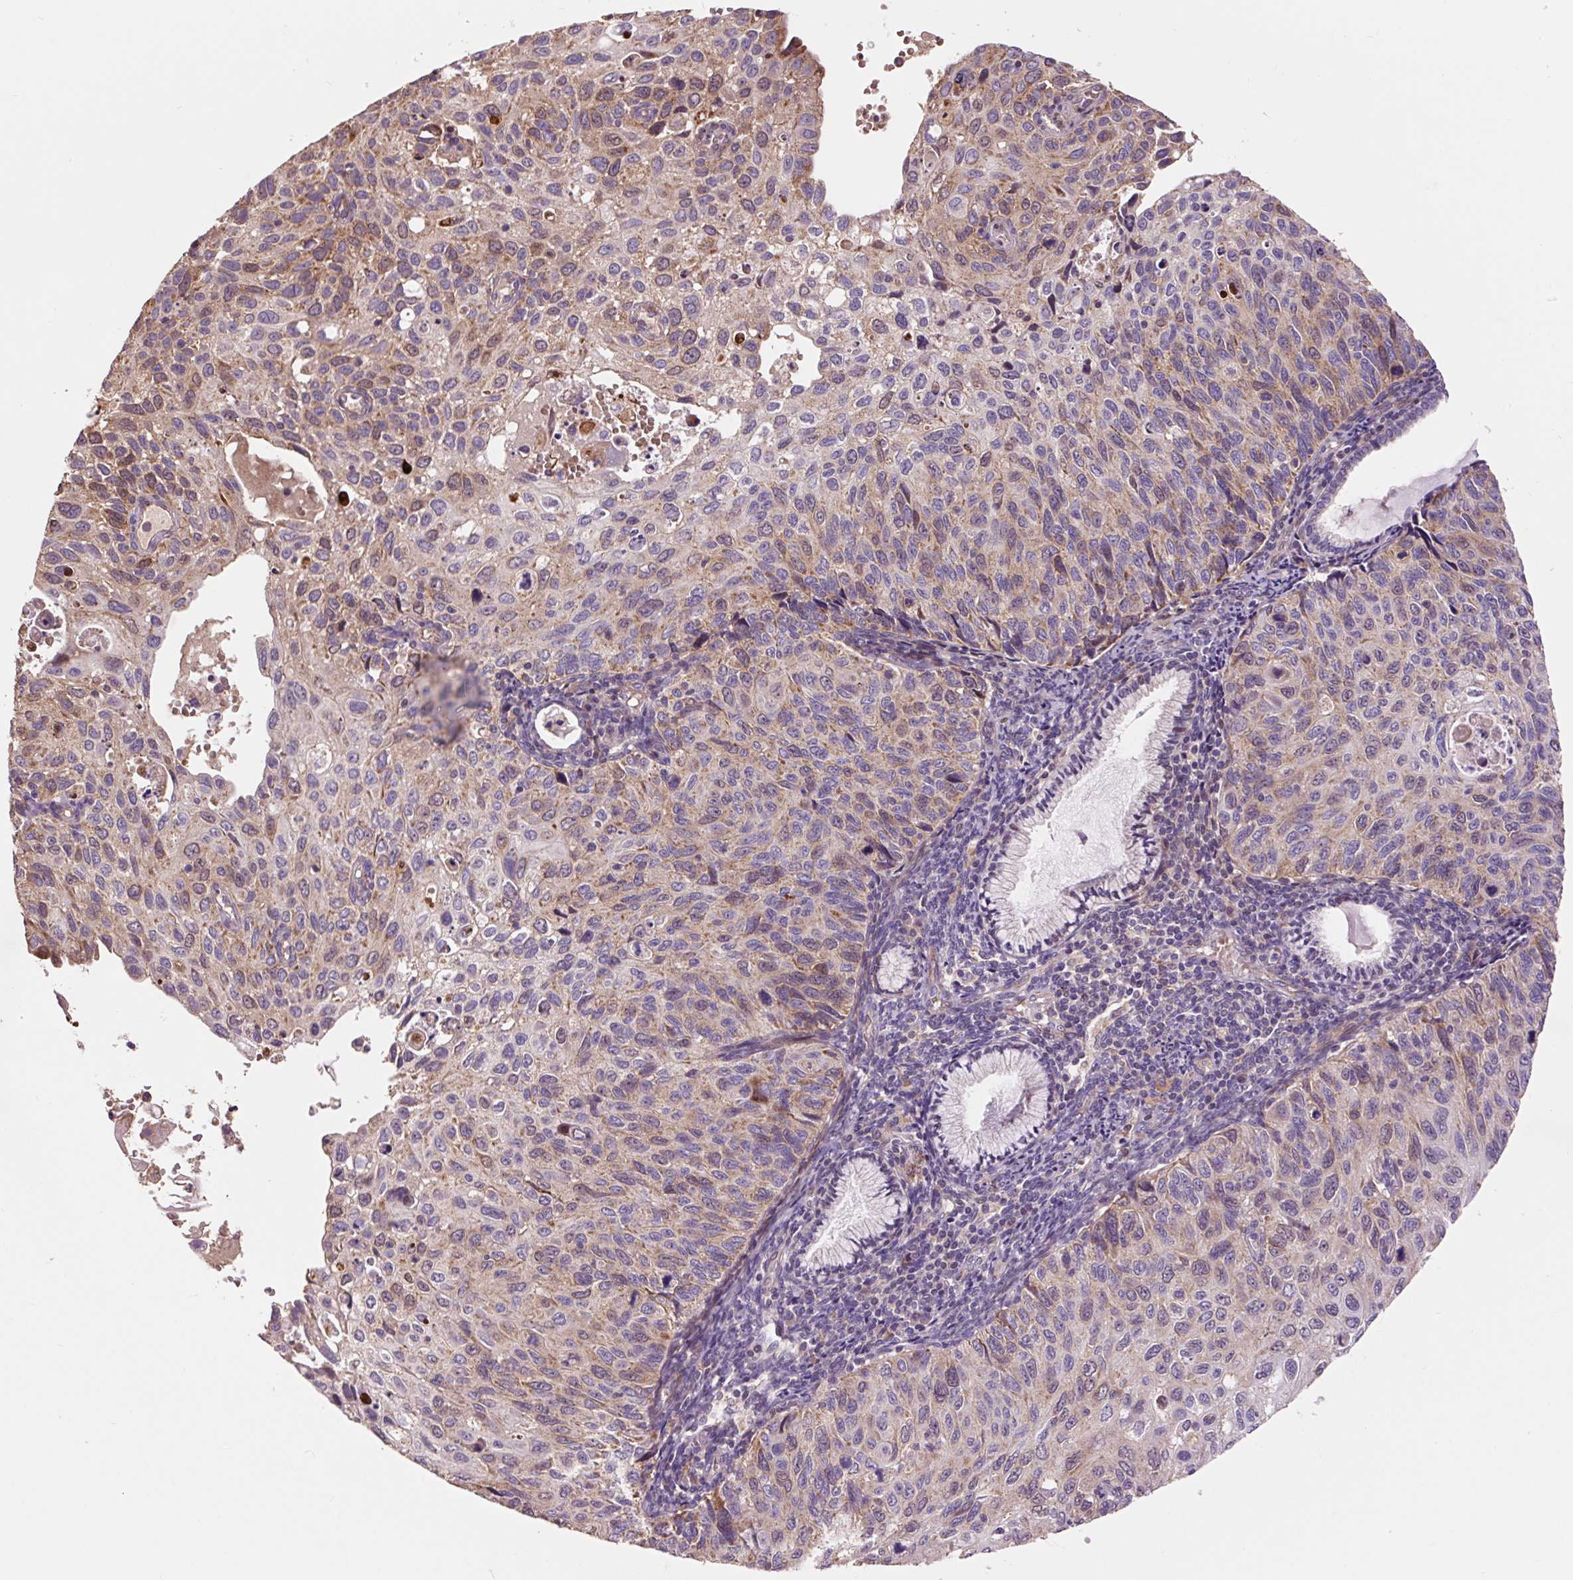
{"staining": {"intensity": "moderate", "quantity": "<25%", "location": "cytoplasmic/membranous"}, "tissue": "cervical cancer", "cell_type": "Tumor cells", "image_type": "cancer", "snomed": [{"axis": "morphology", "description": "Squamous cell carcinoma, NOS"}, {"axis": "topography", "description": "Cervix"}], "caption": "Immunohistochemical staining of cervical cancer demonstrates low levels of moderate cytoplasmic/membranous protein expression in about <25% of tumor cells. (IHC, brightfield microscopy, high magnification).", "gene": "PRIMPOL", "patient": {"sex": "female", "age": 70}}